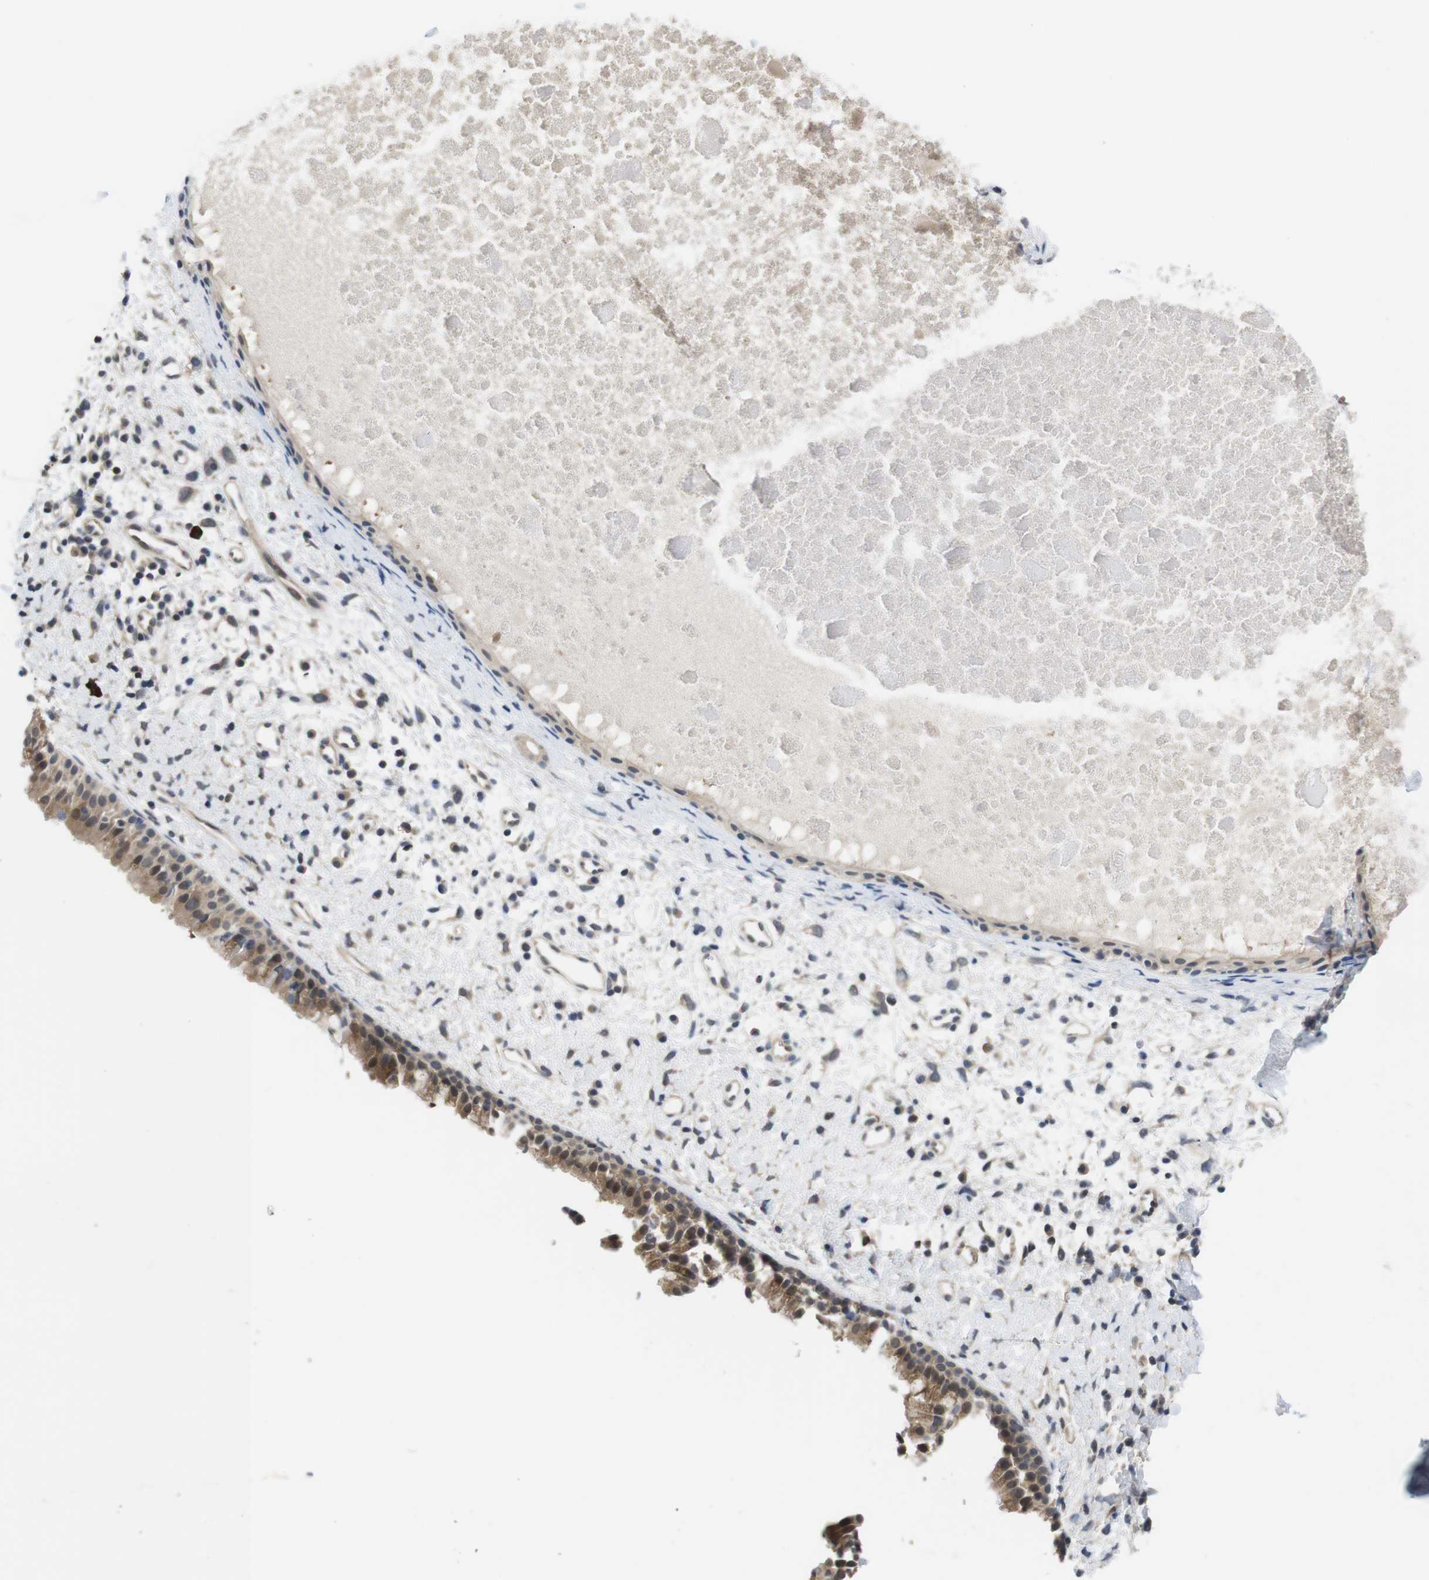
{"staining": {"intensity": "moderate", "quantity": ">75%", "location": "cytoplasmic/membranous,nuclear"}, "tissue": "nasopharynx", "cell_type": "Respiratory epithelial cells", "image_type": "normal", "snomed": [{"axis": "morphology", "description": "Normal tissue, NOS"}, {"axis": "topography", "description": "Nasopharynx"}], "caption": "An image showing moderate cytoplasmic/membranous,nuclear expression in approximately >75% of respiratory epithelial cells in normal nasopharynx, as visualized by brown immunohistochemical staining.", "gene": "FADD", "patient": {"sex": "male", "age": 22}}